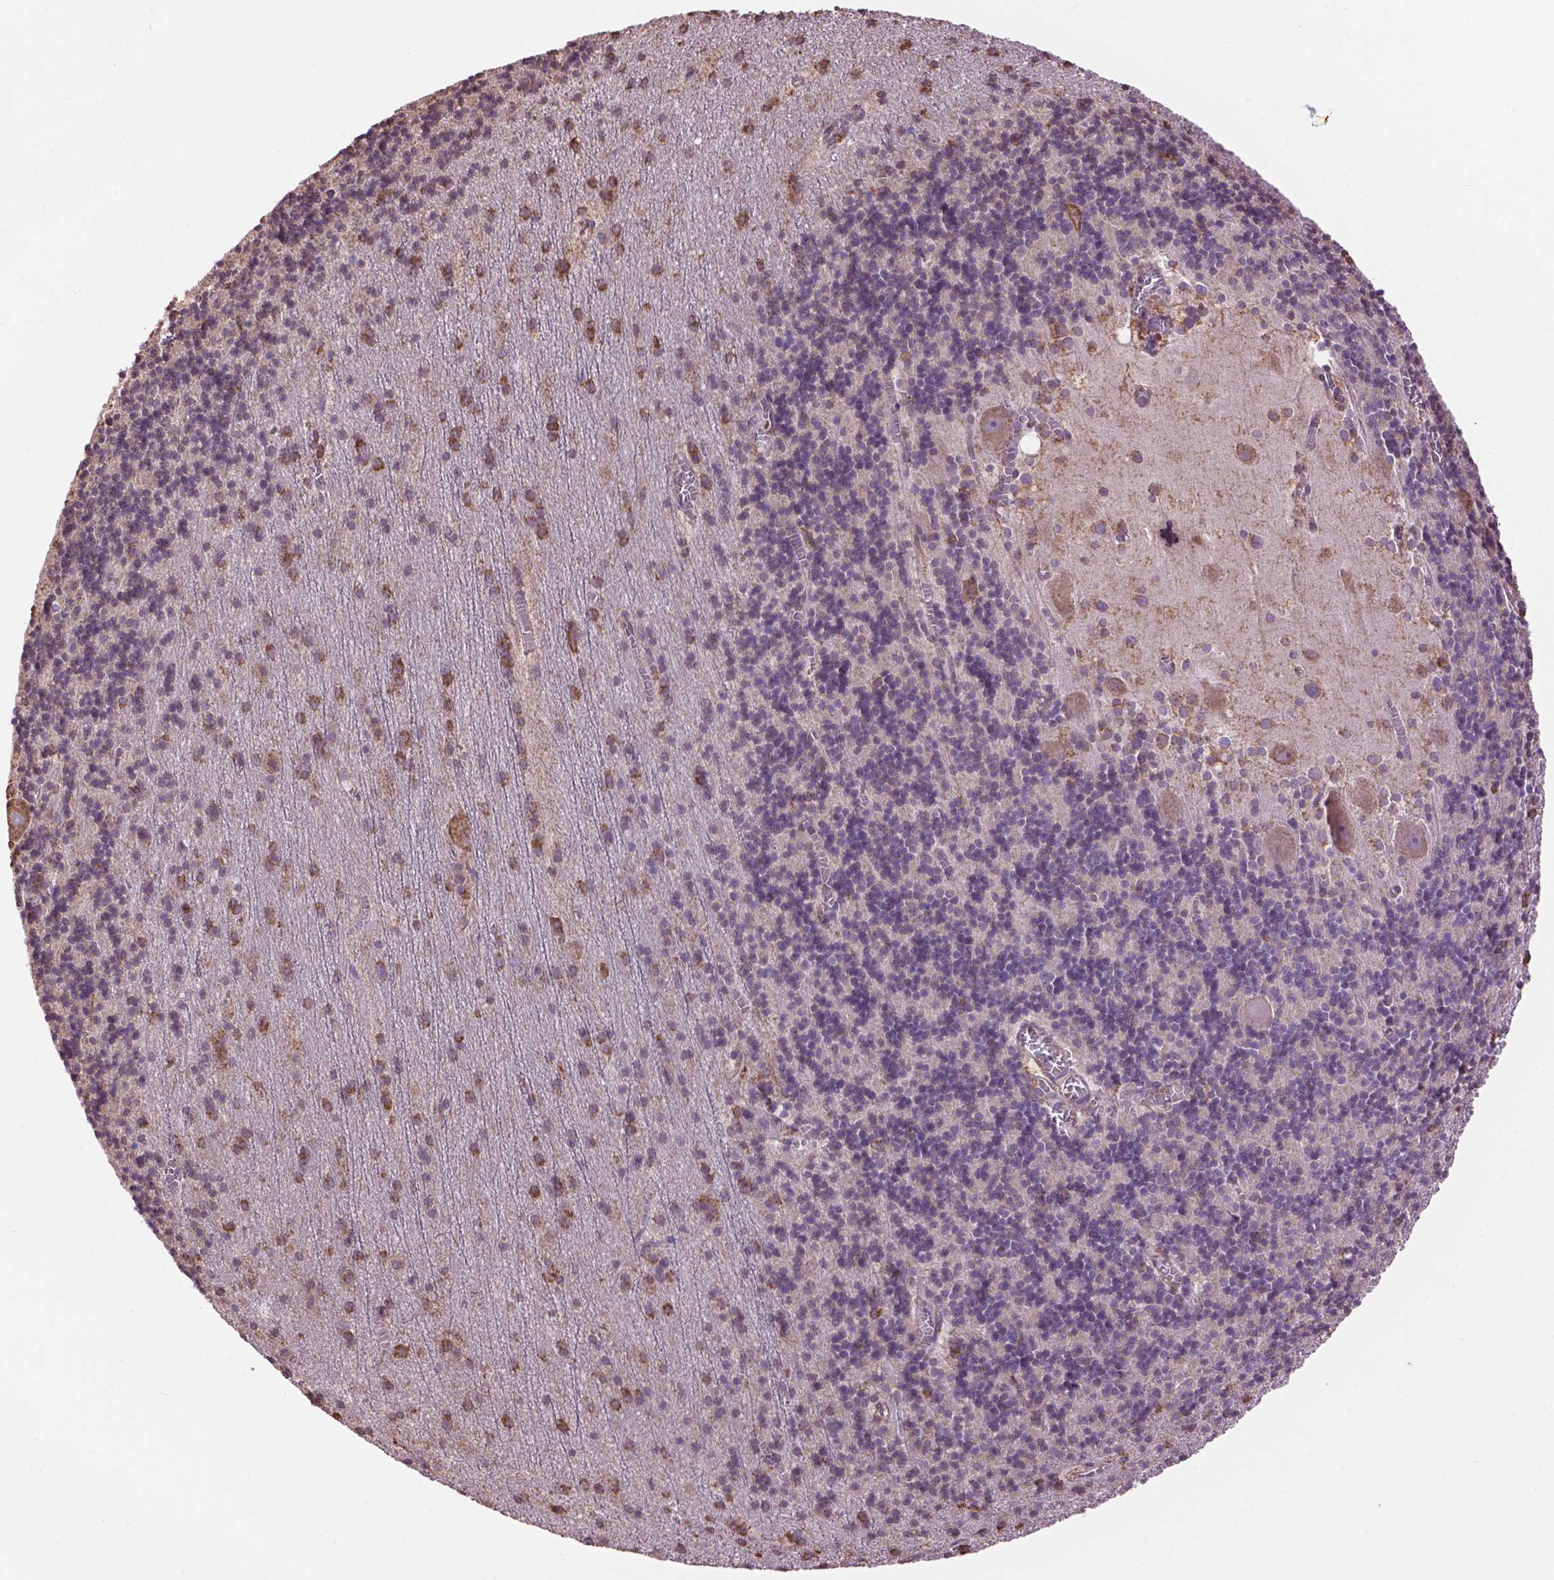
{"staining": {"intensity": "negative", "quantity": "none", "location": "none"}, "tissue": "cerebellum", "cell_type": "Cells in granular layer", "image_type": "normal", "snomed": [{"axis": "morphology", "description": "Normal tissue, NOS"}, {"axis": "topography", "description": "Cerebellum"}], "caption": "Cerebellum was stained to show a protein in brown. There is no significant positivity in cells in granular layer. (Immunohistochemistry, brightfield microscopy, high magnification).", "gene": "PPP2R5E", "patient": {"sex": "male", "age": 70}}